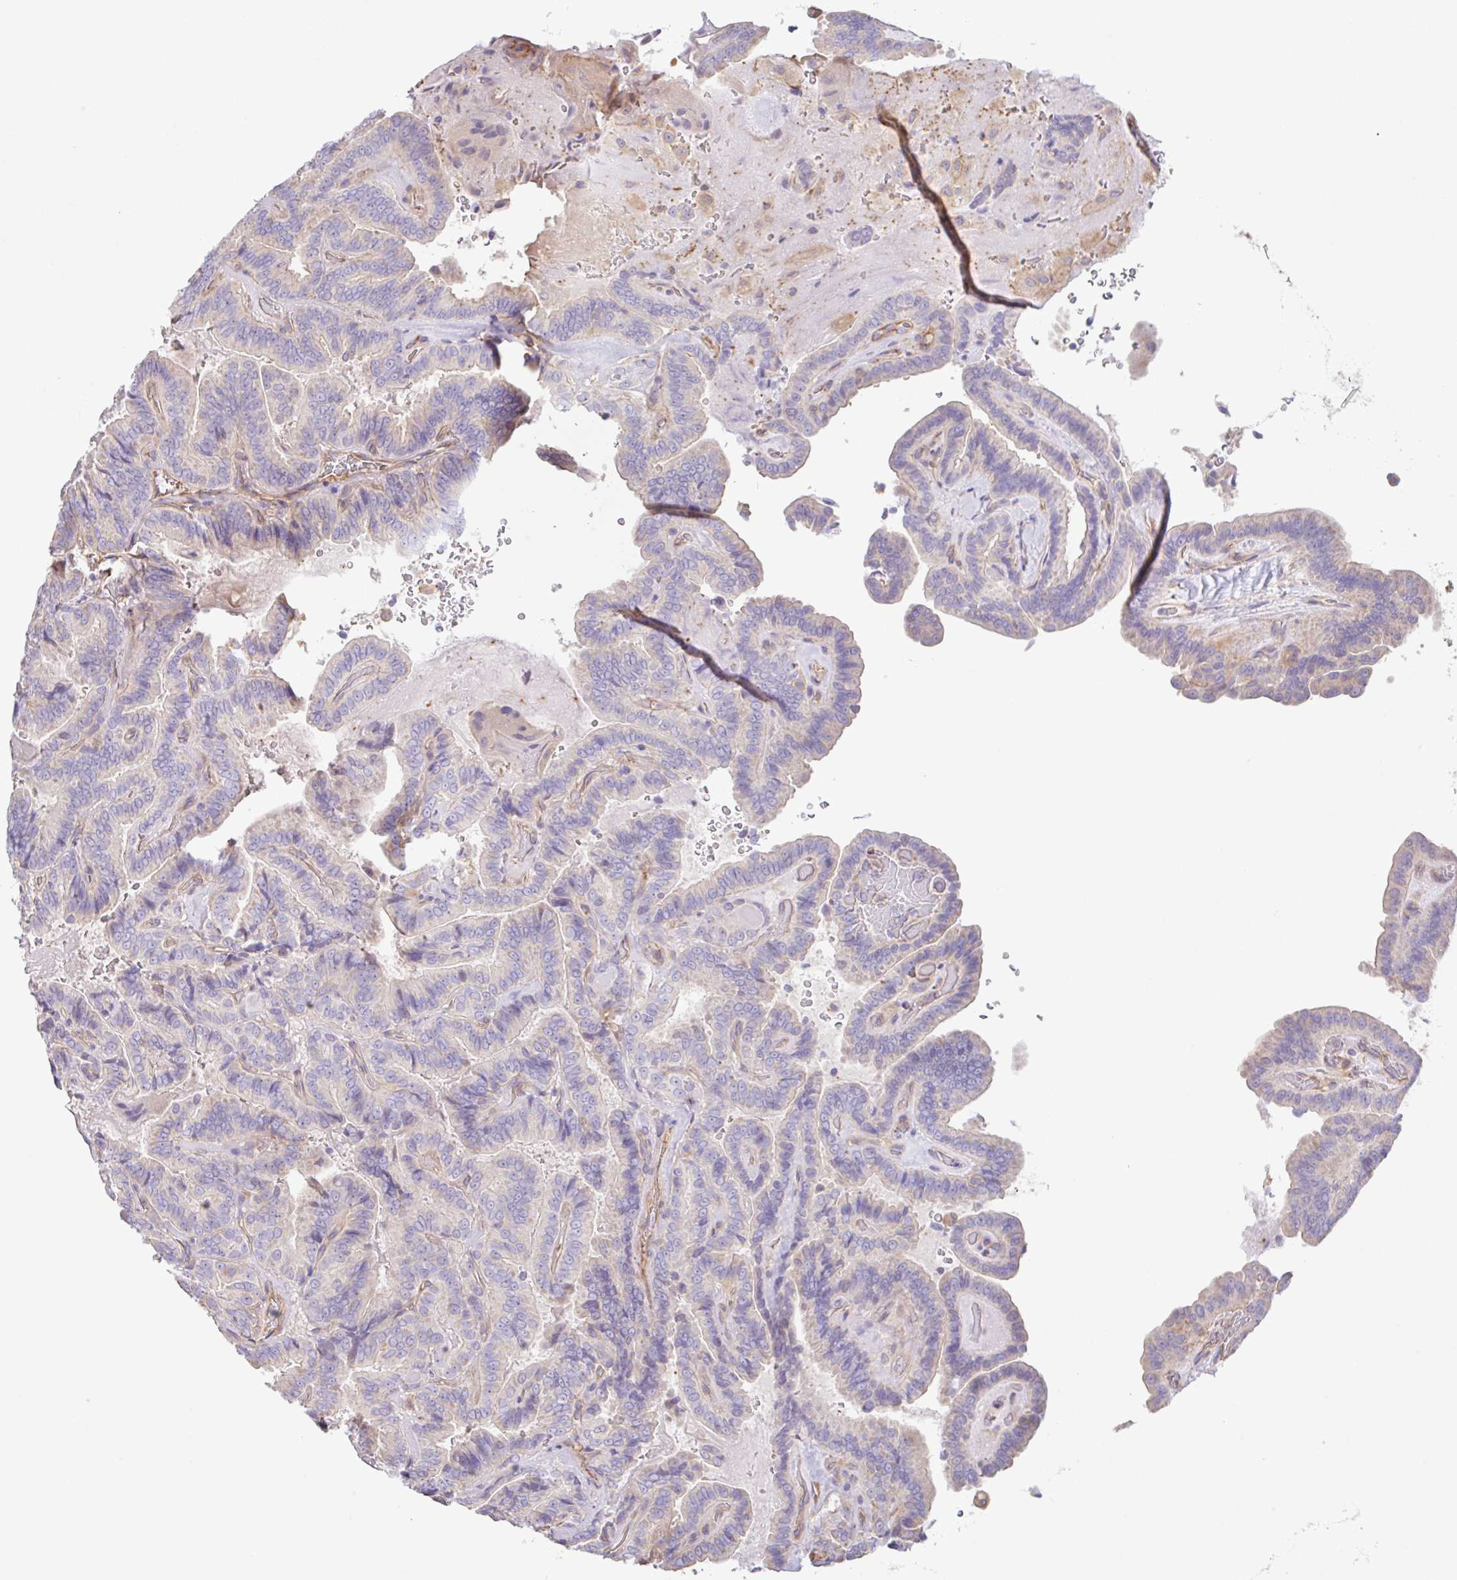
{"staining": {"intensity": "weak", "quantity": "<25%", "location": "cytoplasmic/membranous"}, "tissue": "thyroid cancer", "cell_type": "Tumor cells", "image_type": "cancer", "snomed": [{"axis": "morphology", "description": "Papillary adenocarcinoma, NOS"}, {"axis": "topography", "description": "Thyroid gland"}], "caption": "Thyroid papillary adenocarcinoma stained for a protein using immunohistochemistry displays no staining tumor cells.", "gene": "PLCD4", "patient": {"sex": "male", "age": 61}}